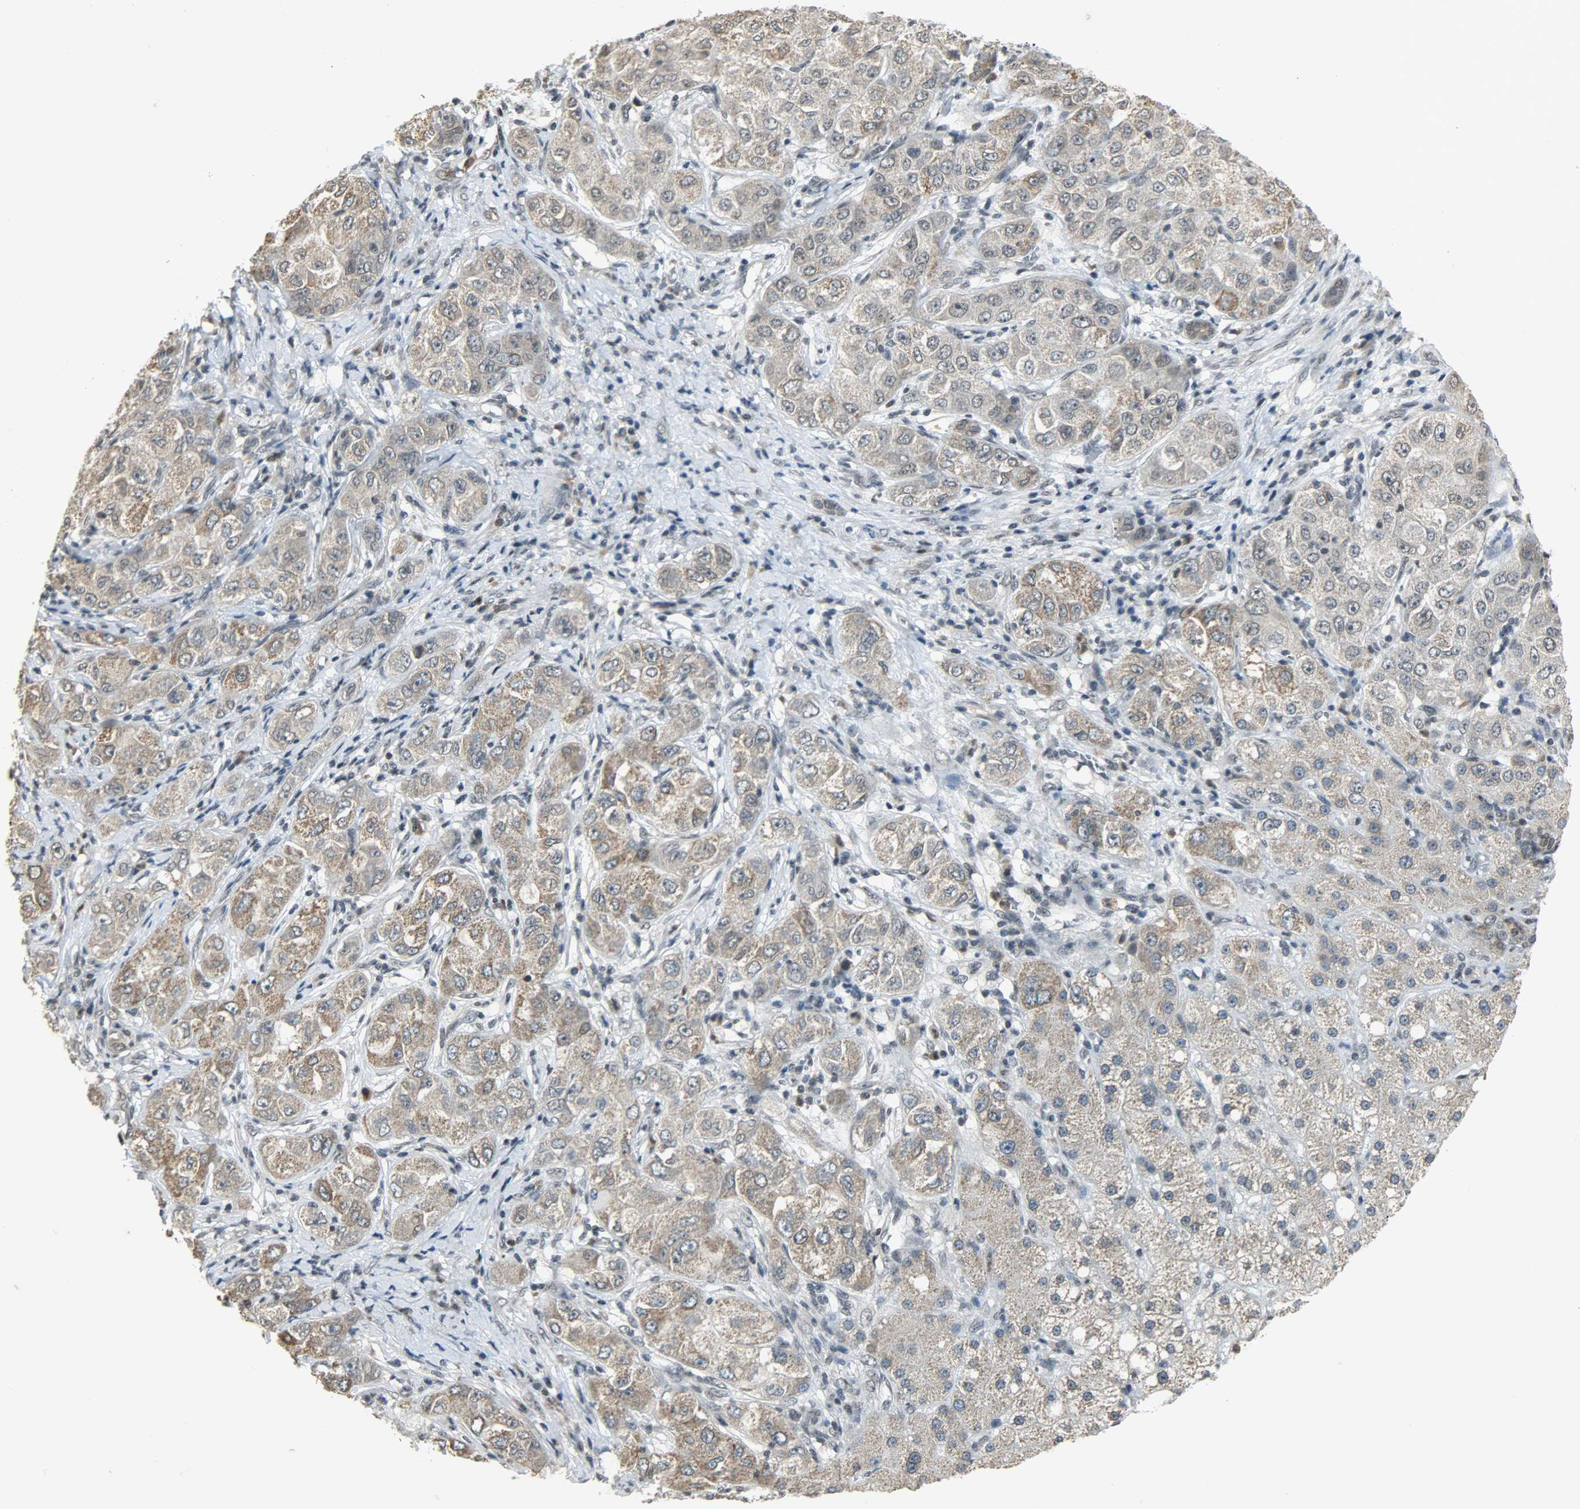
{"staining": {"intensity": "weak", "quantity": ">75%", "location": "cytoplasmic/membranous"}, "tissue": "liver cancer", "cell_type": "Tumor cells", "image_type": "cancer", "snomed": [{"axis": "morphology", "description": "Carcinoma, Hepatocellular, NOS"}, {"axis": "topography", "description": "Liver"}], "caption": "A micrograph of human liver cancer (hepatocellular carcinoma) stained for a protein shows weak cytoplasmic/membranous brown staining in tumor cells.", "gene": "SMARCA5", "patient": {"sex": "male", "age": 80}}